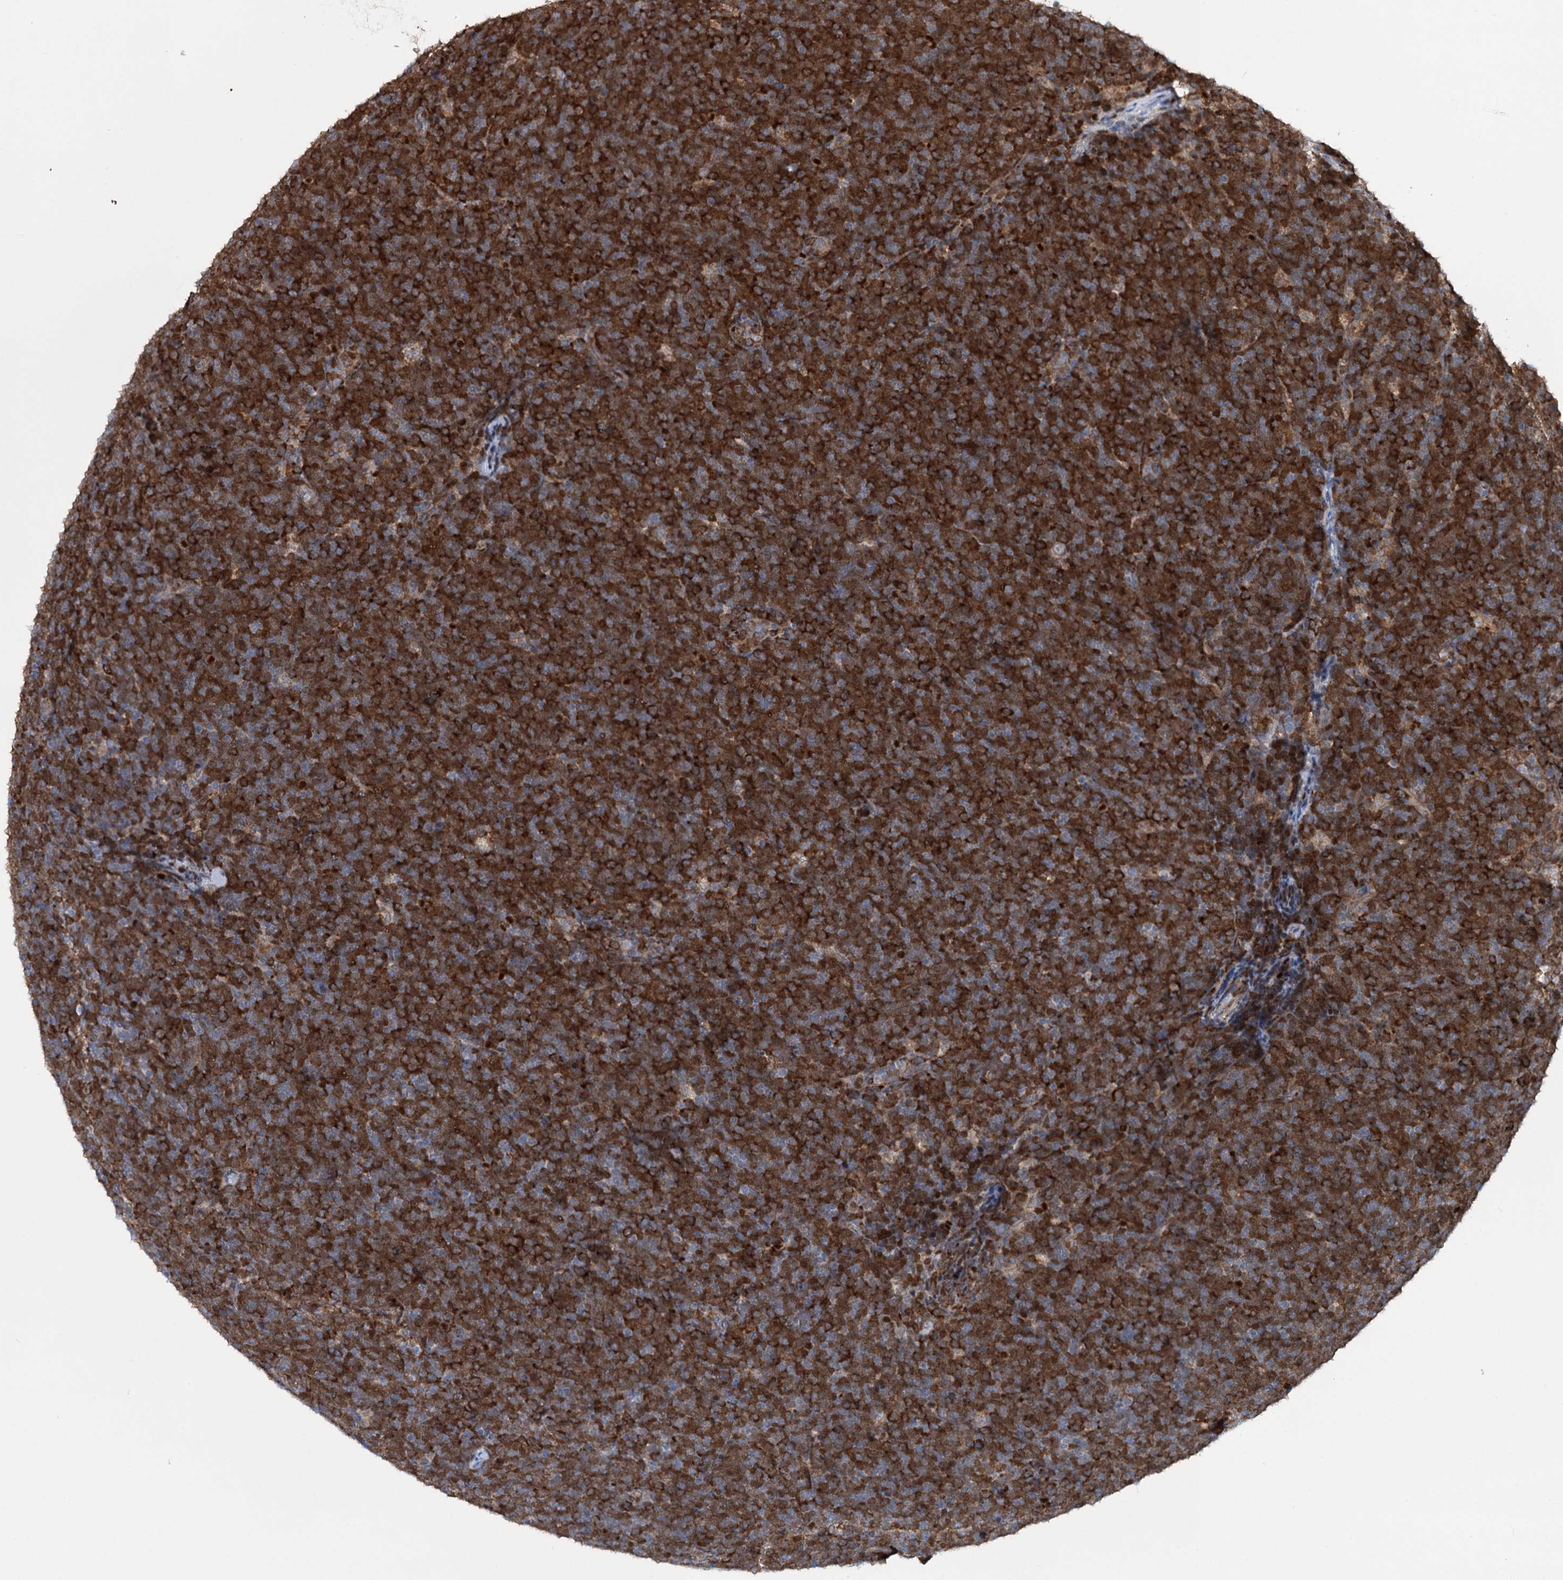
{"staining": {"intensity": "strong", "quantity": "25%-75%", "location": "cytoplasmic/membranous"}, "tissue": "lymphoma", "cell_type": "Tumor cells", "image_type": "cancer", "snomed": [{"axis": "morphology", "description": "Malignant lymphoma, non-Hodgkin's type, High grade"}, {"axis": "topography", "description": "Lymph node"}], "caption": "Tumor cells display high levels of strong cytoplasmic/membranous expression in about 25%-75% of cells in high-grade malignant lymphoma, non-Hodgkin's type. (DAB (3,3'-diaminobenzidine) IHC, brown staining for protein, blue staining for nuclei).", "gene": "NCAPD2", "patient": {"sex": "male", "age": 13}}